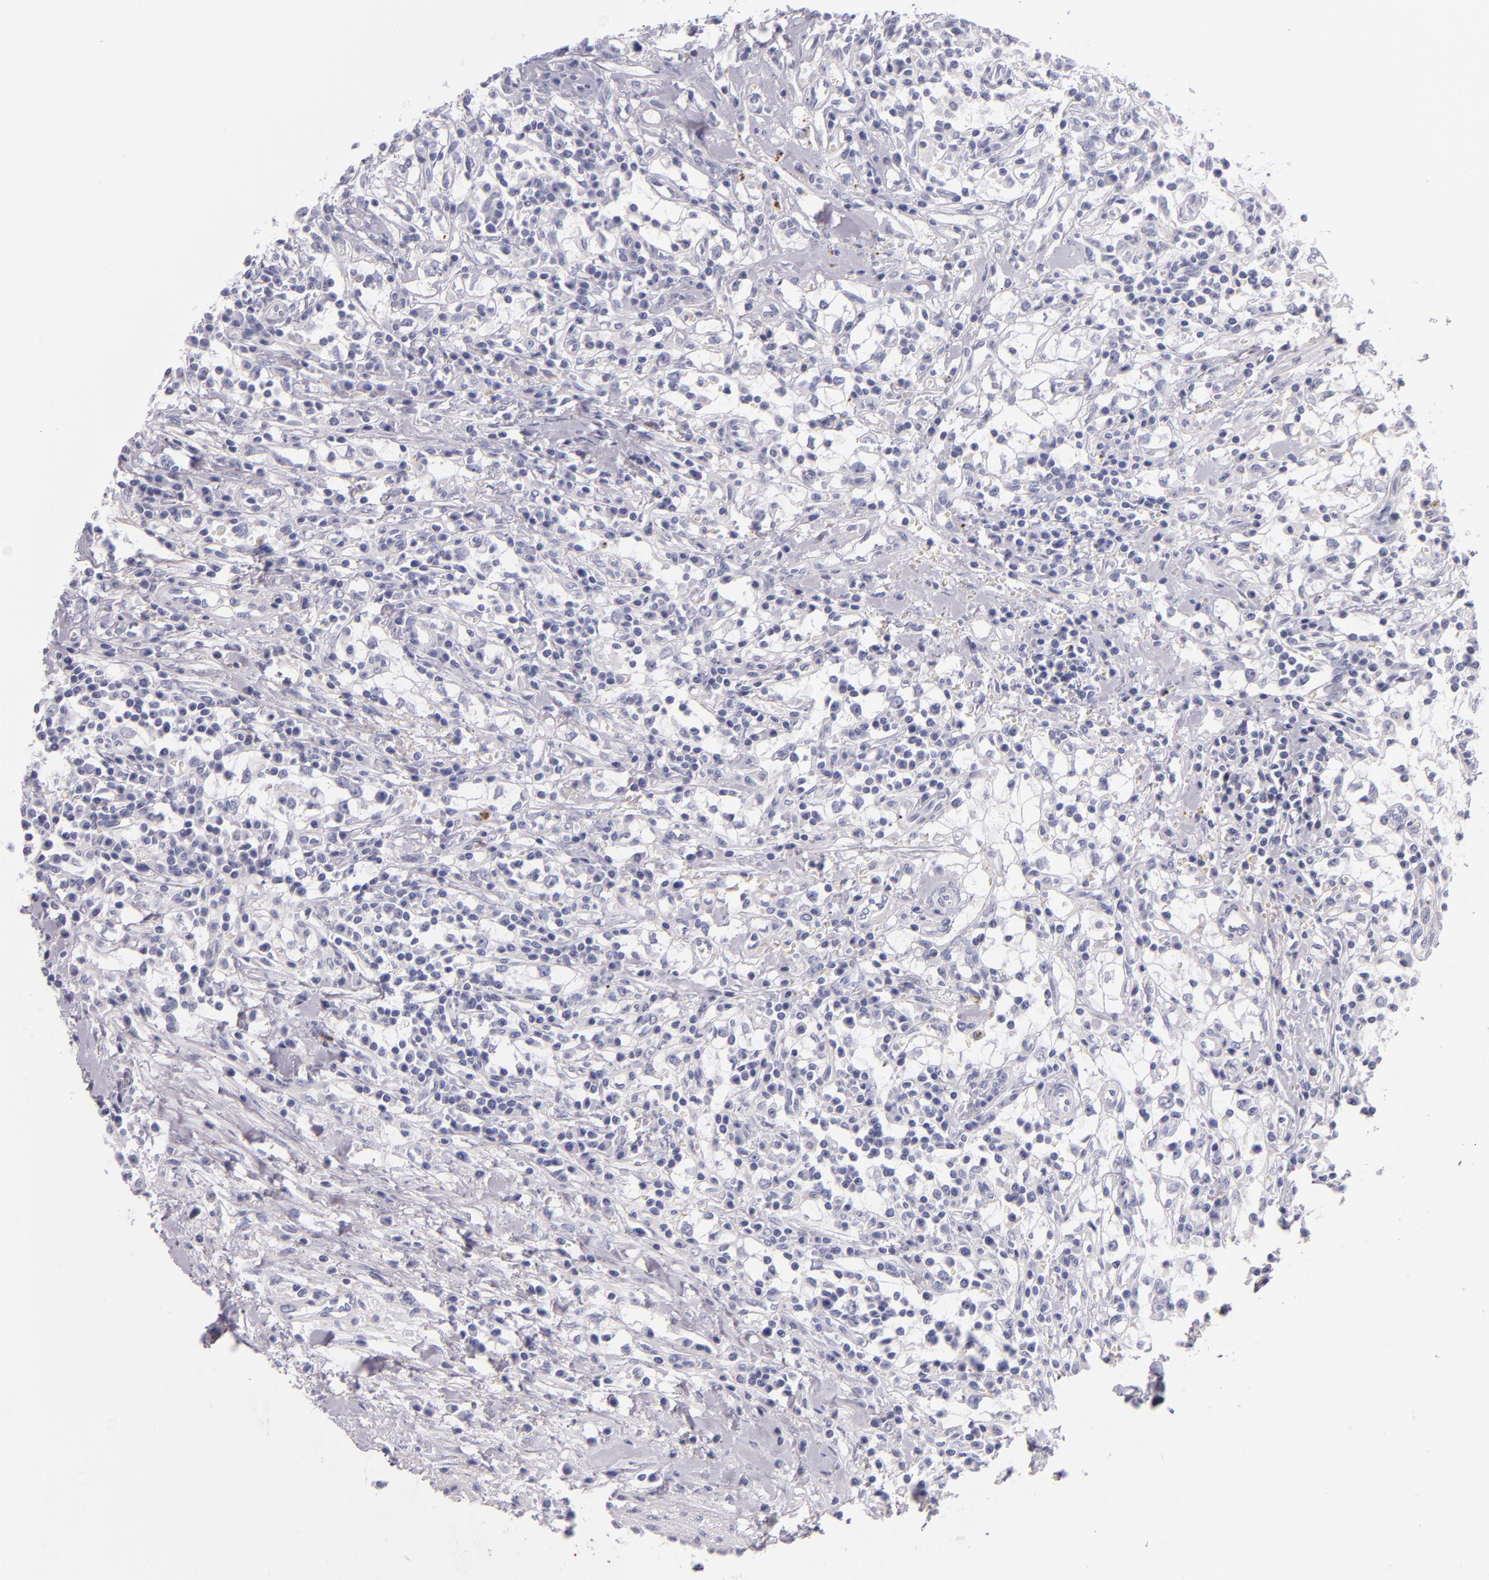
{"staining": {"intensity": "negative", "quantity": "none", "location": "none"}, "tissue": "renal cancer", "cell_type": "Tumor cells", "image_type": "cancer", "snomed": [{"axis": "morphology", "description": "Adenocarcinoma, NOS"}, {"axis": "topography", "description": "Kidney"}], "caption": "A high-resolution micrograph shows IHC staining of renal adenocarcinoma, which exhibits no significant positivity in tumor cells.", "gene": "CDH3", "patient": {"sex": "male", "age": 82}}